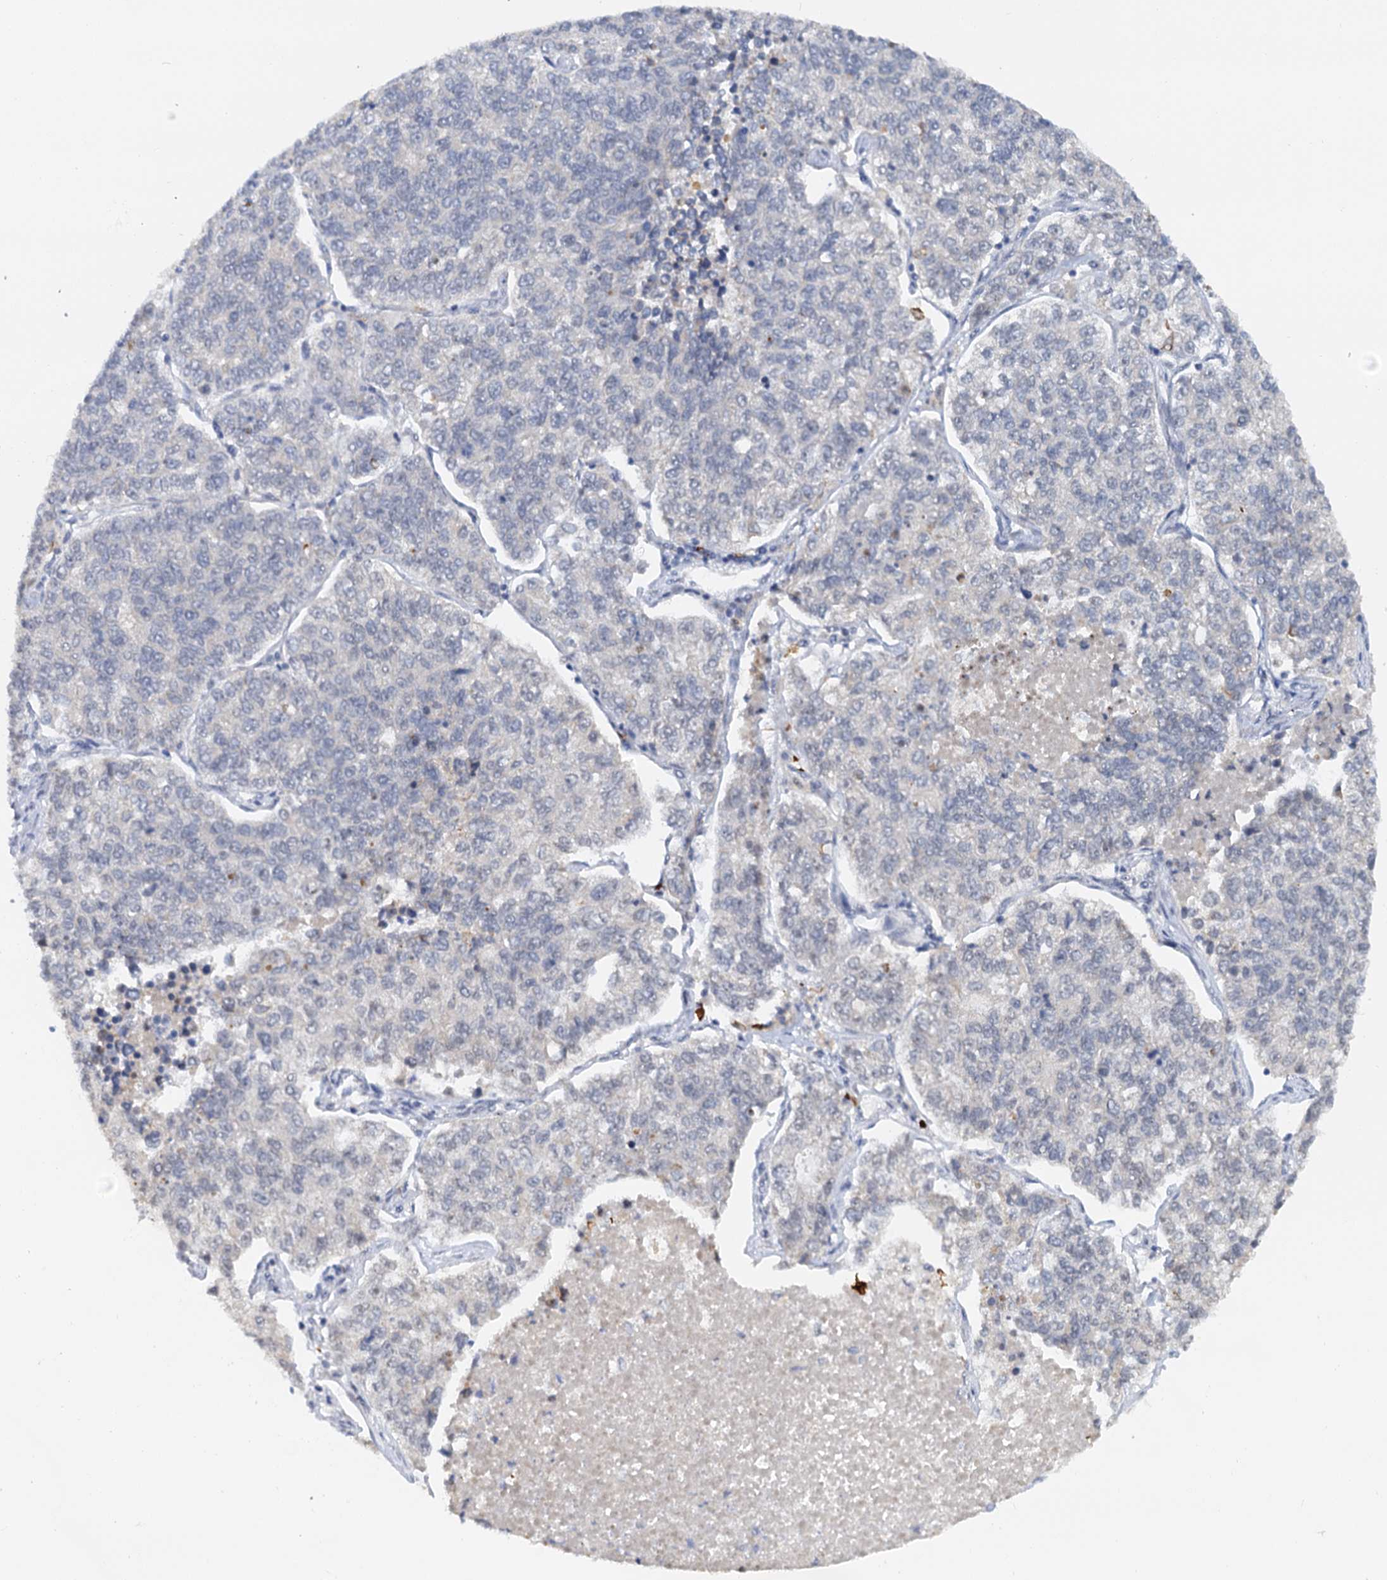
{"staining": {"intensity": "negative", "quantity": "none", "location": "none"}, "tissue": "lung cancer", "cell_type": "Tumor cells", "image_type": "cancer", "snomed": [{"axis": "morphology", "description": "Adenocarcinoma, NOS"}, {"axis": "topography", "description": "Lung"}], "caption": "DAB (3,3'-diaminobenzidine) immunohistochemical staining of adenocarcinoma (lung) exhibits no significant expression in tumor cells.", "gene": "NAT10", "patient": {"sex": "male", "age": 49}}